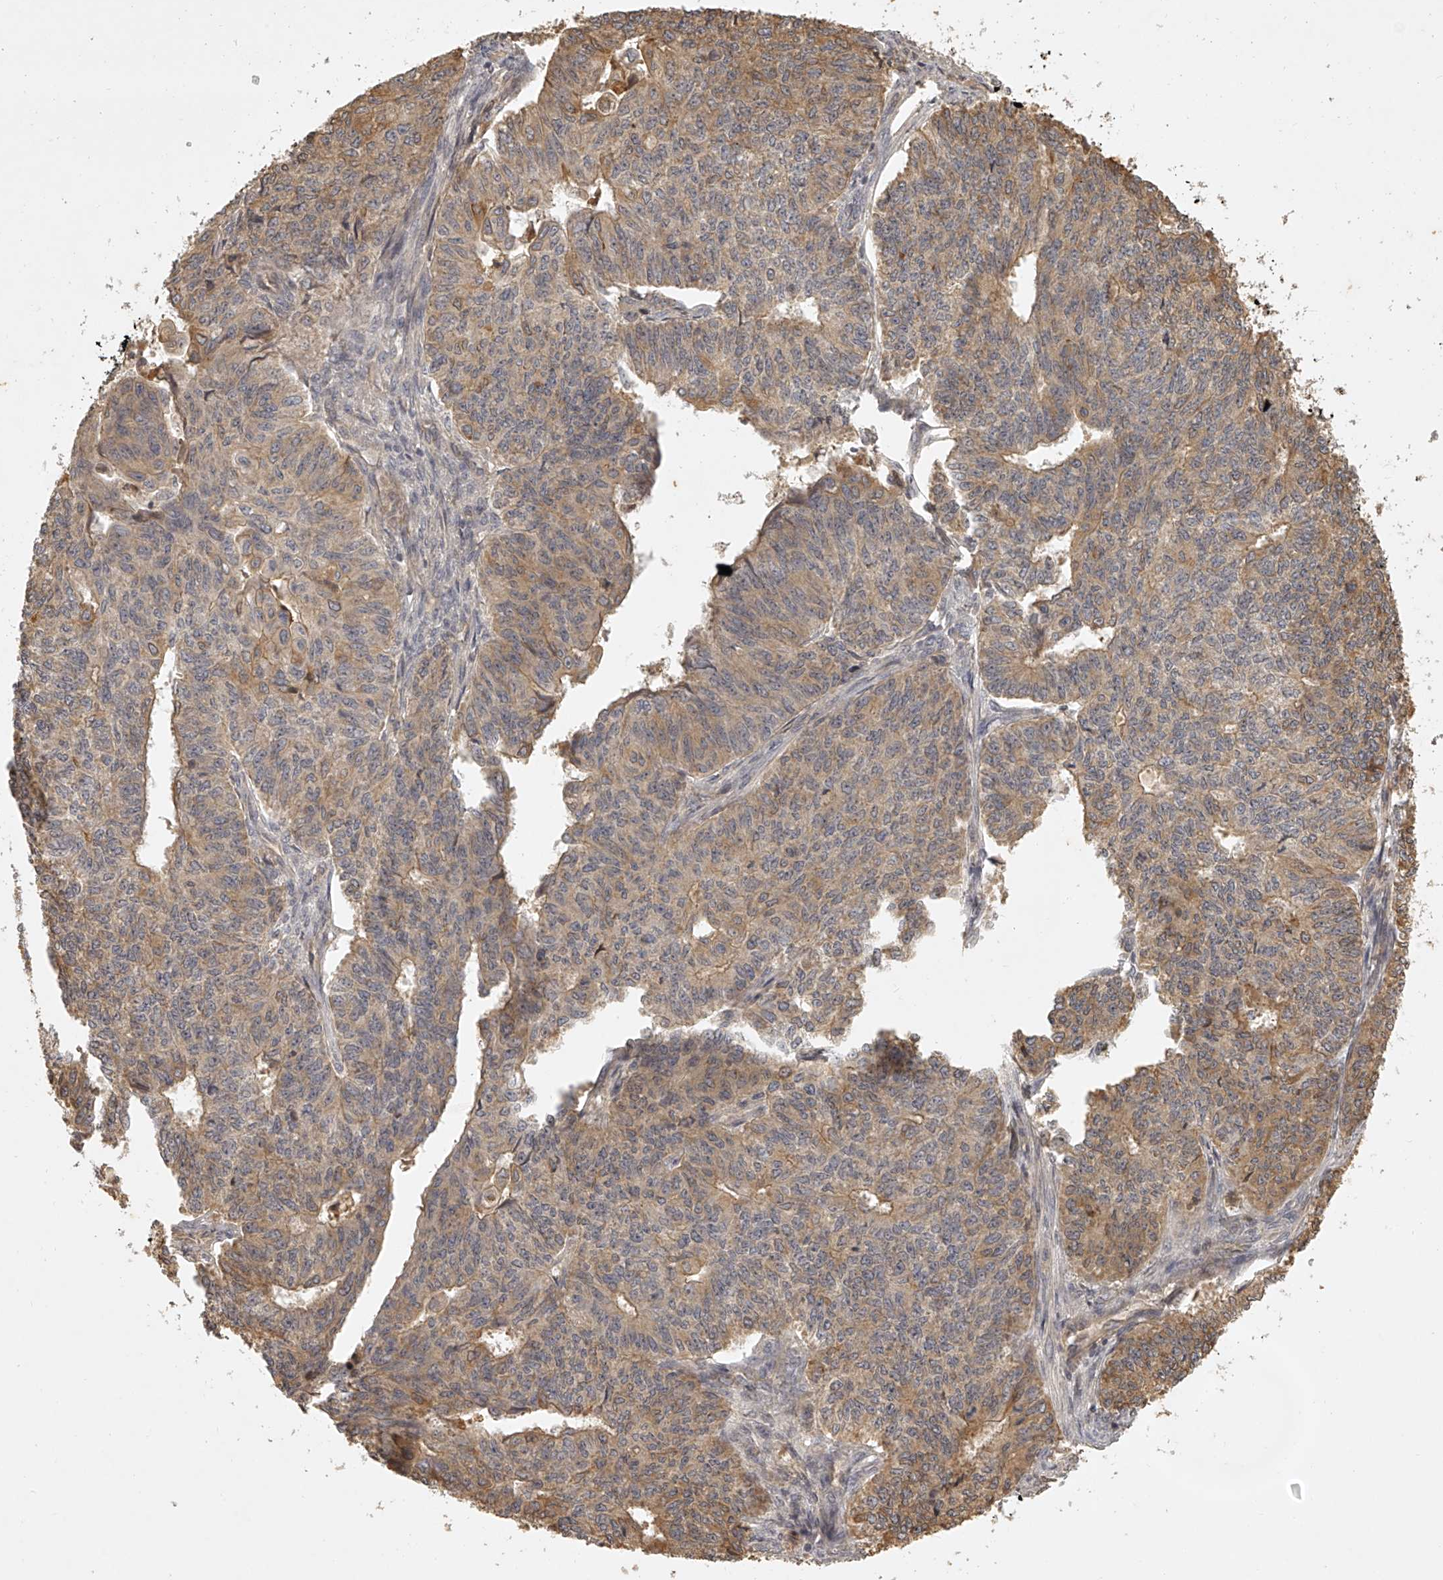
{"staining": {"intensity": "moderate", "quantity": "<25%", "location": "cytoplasmic/membranous"}, "tissue": "endometrial cancer", "cell_type": "Tumor cells", "image_type": "cancer", "snomed": [{"axis": "morphology", "description": "Adenocarcinoma, NOS"}, {"axis": "topography", "description": "Endometrium"}], "caption": "This is an image of immunohistochemistry (IHC) staining of adenocarcinoma (endometrial), which shows moderate positivity in the cytoplasmic/membranous of tumor cells.", "gene": "NFS1", "patient": {"sex": "female", "age": 32}}